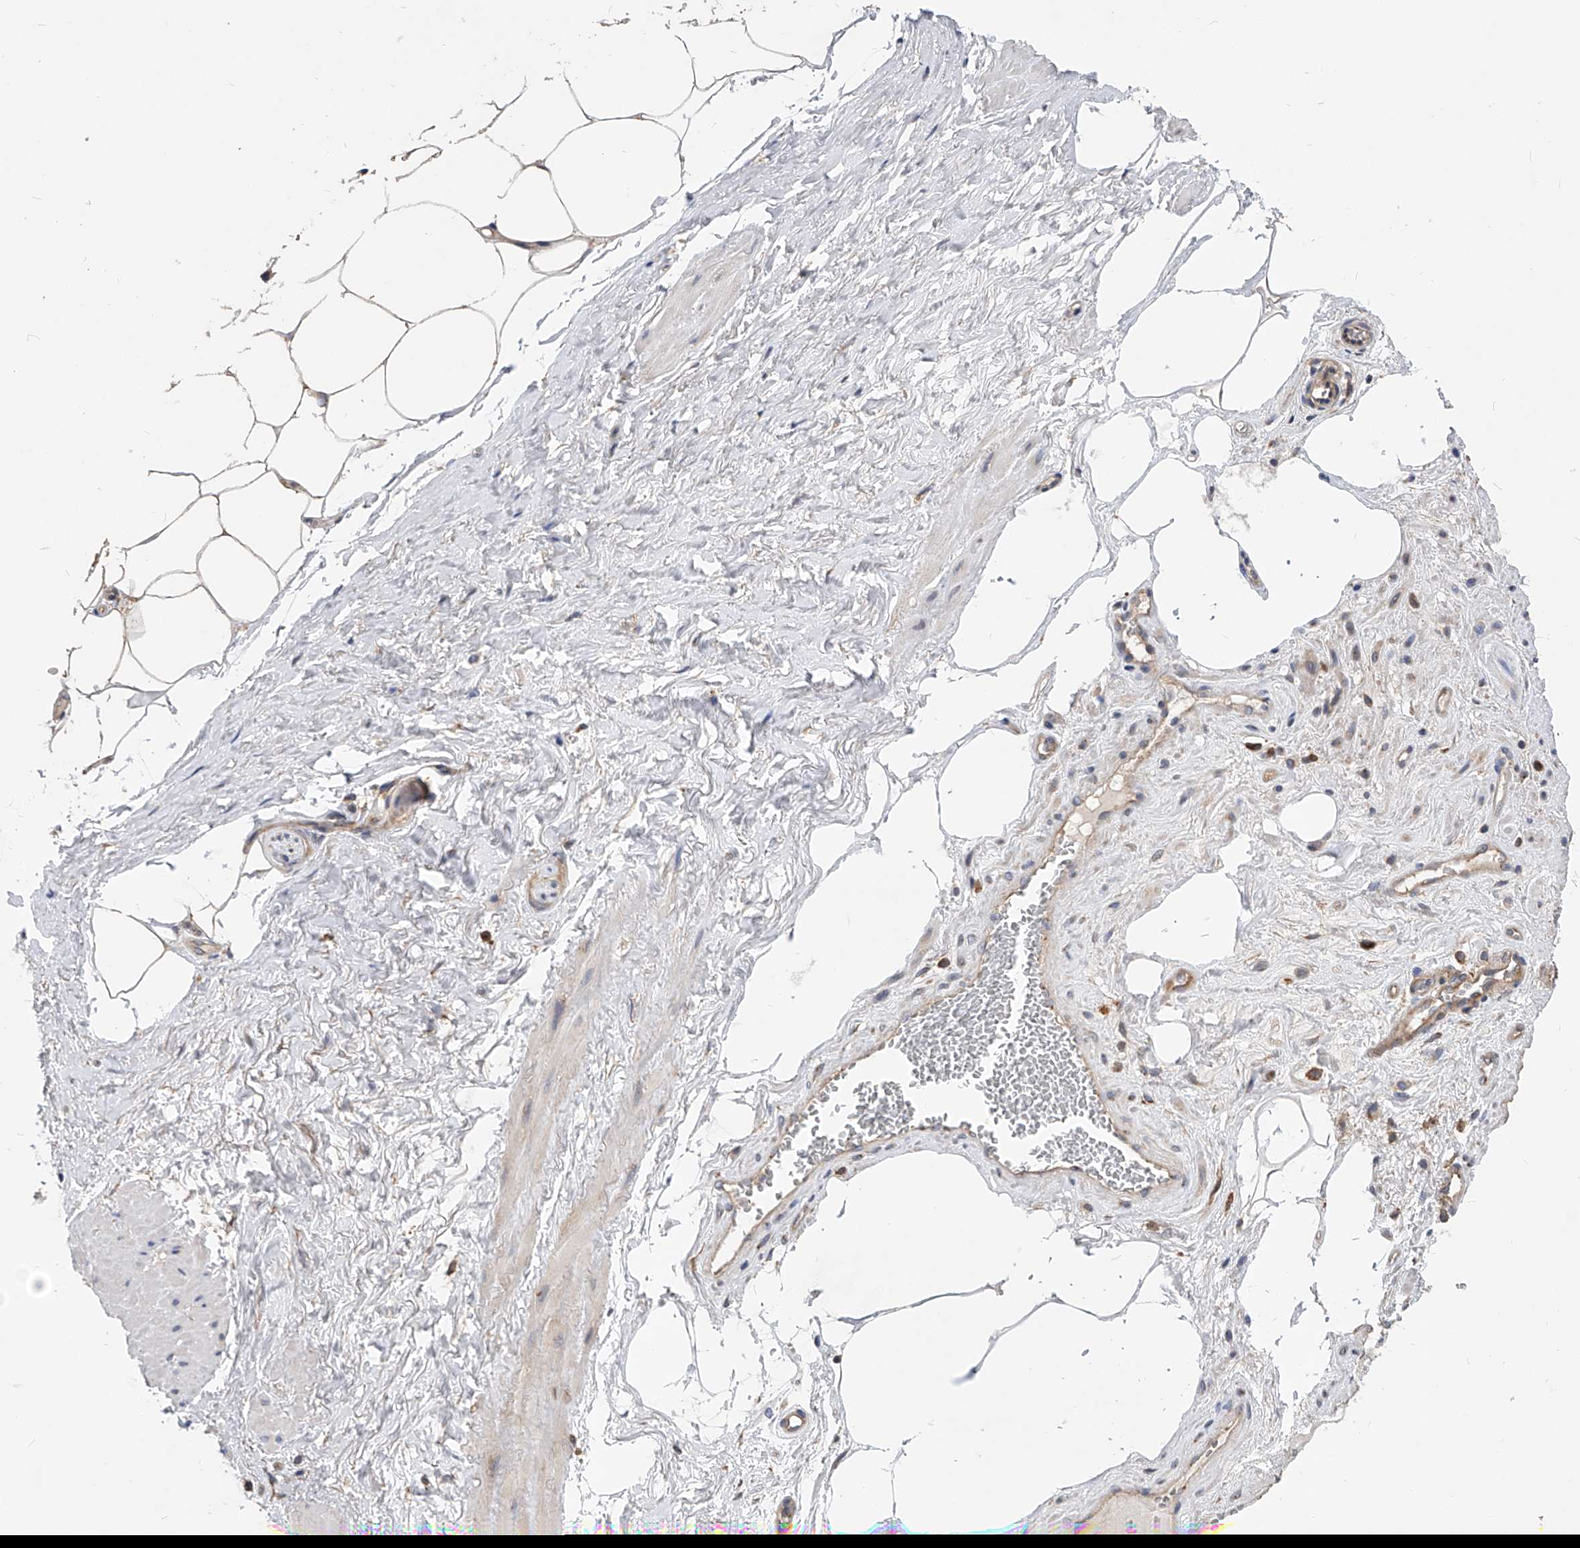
{"staining": {"intensity": "moderate", "quantity": ">75%", "location": "cytoplasmic/membranous"}, "tissue": "adipose tissue", "cell_type": "Adipocytes", "image_type": "normal", "snomed": [{"axis": "morphology", "description": "Normal tissue, NOS"}, {"axis": "morphology", "description": "Adenocarcinoma, Low grade"}, {"axis": "topography", "description": "Prostate"}, {"axis": "topography", "description": "Peripheral nerve tissue"}], "caption": "DAB (3,3'-diaminobenzidine) immunohistochemical staining of normal adipose tissue exhibits moderate cytoplasmic/membranous protein staining in approximately >75% of adipocytes.", "gene": "CFAP410", "patient": {"sex": "male", "age": 63}}